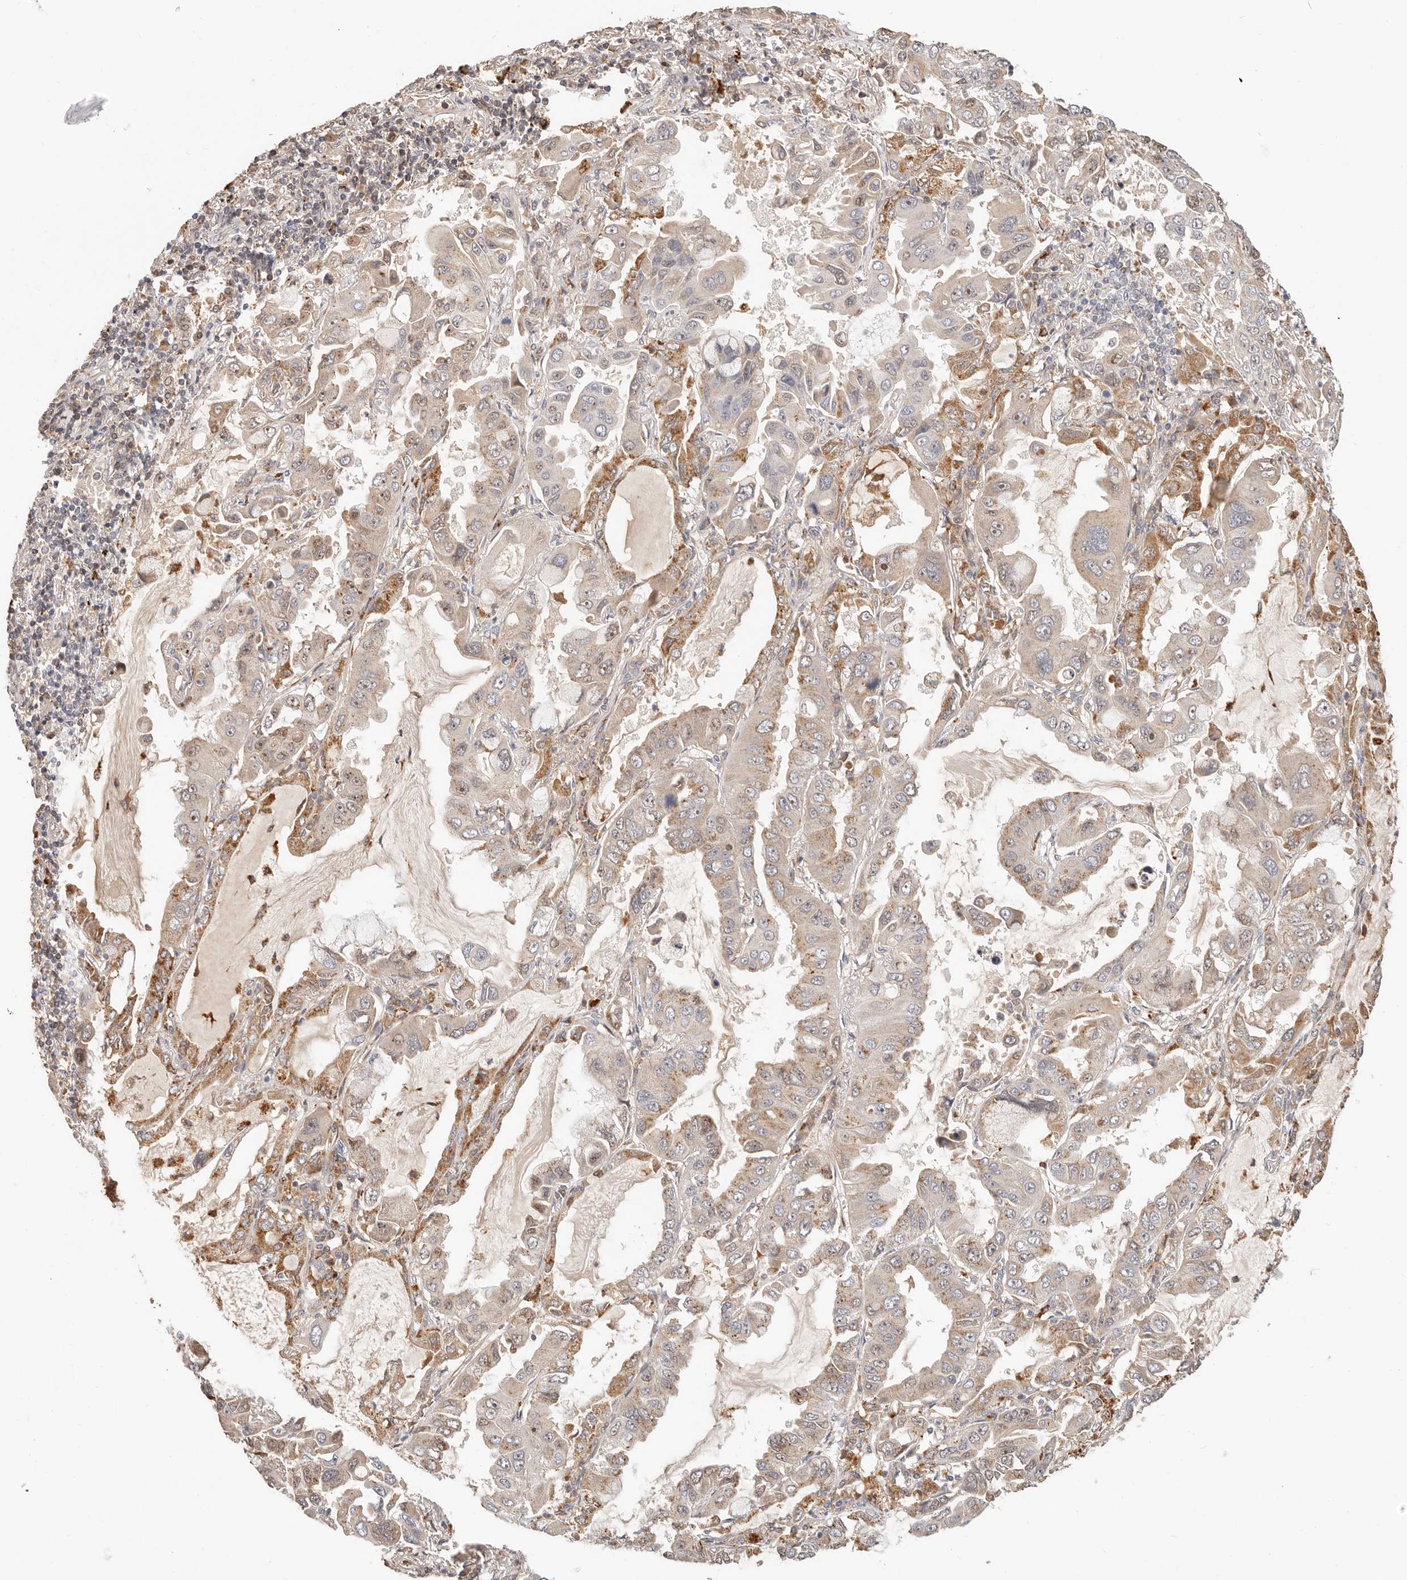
{"staining": {"intensity": "moderate", "quantity": "<25%", "location": "cytoplasmic/membranous"}, "tissue": "lung cancer", "cell_type": "Tumor cells", "image_type": "cancer", "snomed": [{"axis": "morphology", "description": "Adenocarcinoma, NOS"}, {"axis": "topography", "description": "Lung"}], "caption": "An immunohistochemistry (IHC) photomicrograph of neoplastic tissue is shown. Protein staining in brown highlights moderate cytoplasmic/membranous positivity in adenocarcinoma (lung) within tumor cells. The protein is stained brown, and the nuclei are stained in blue (DAB IHC with brightfield microscopy, high magnification).", "gene": "ZRANB1", "patient": {"sex": "male", "age": 64}}